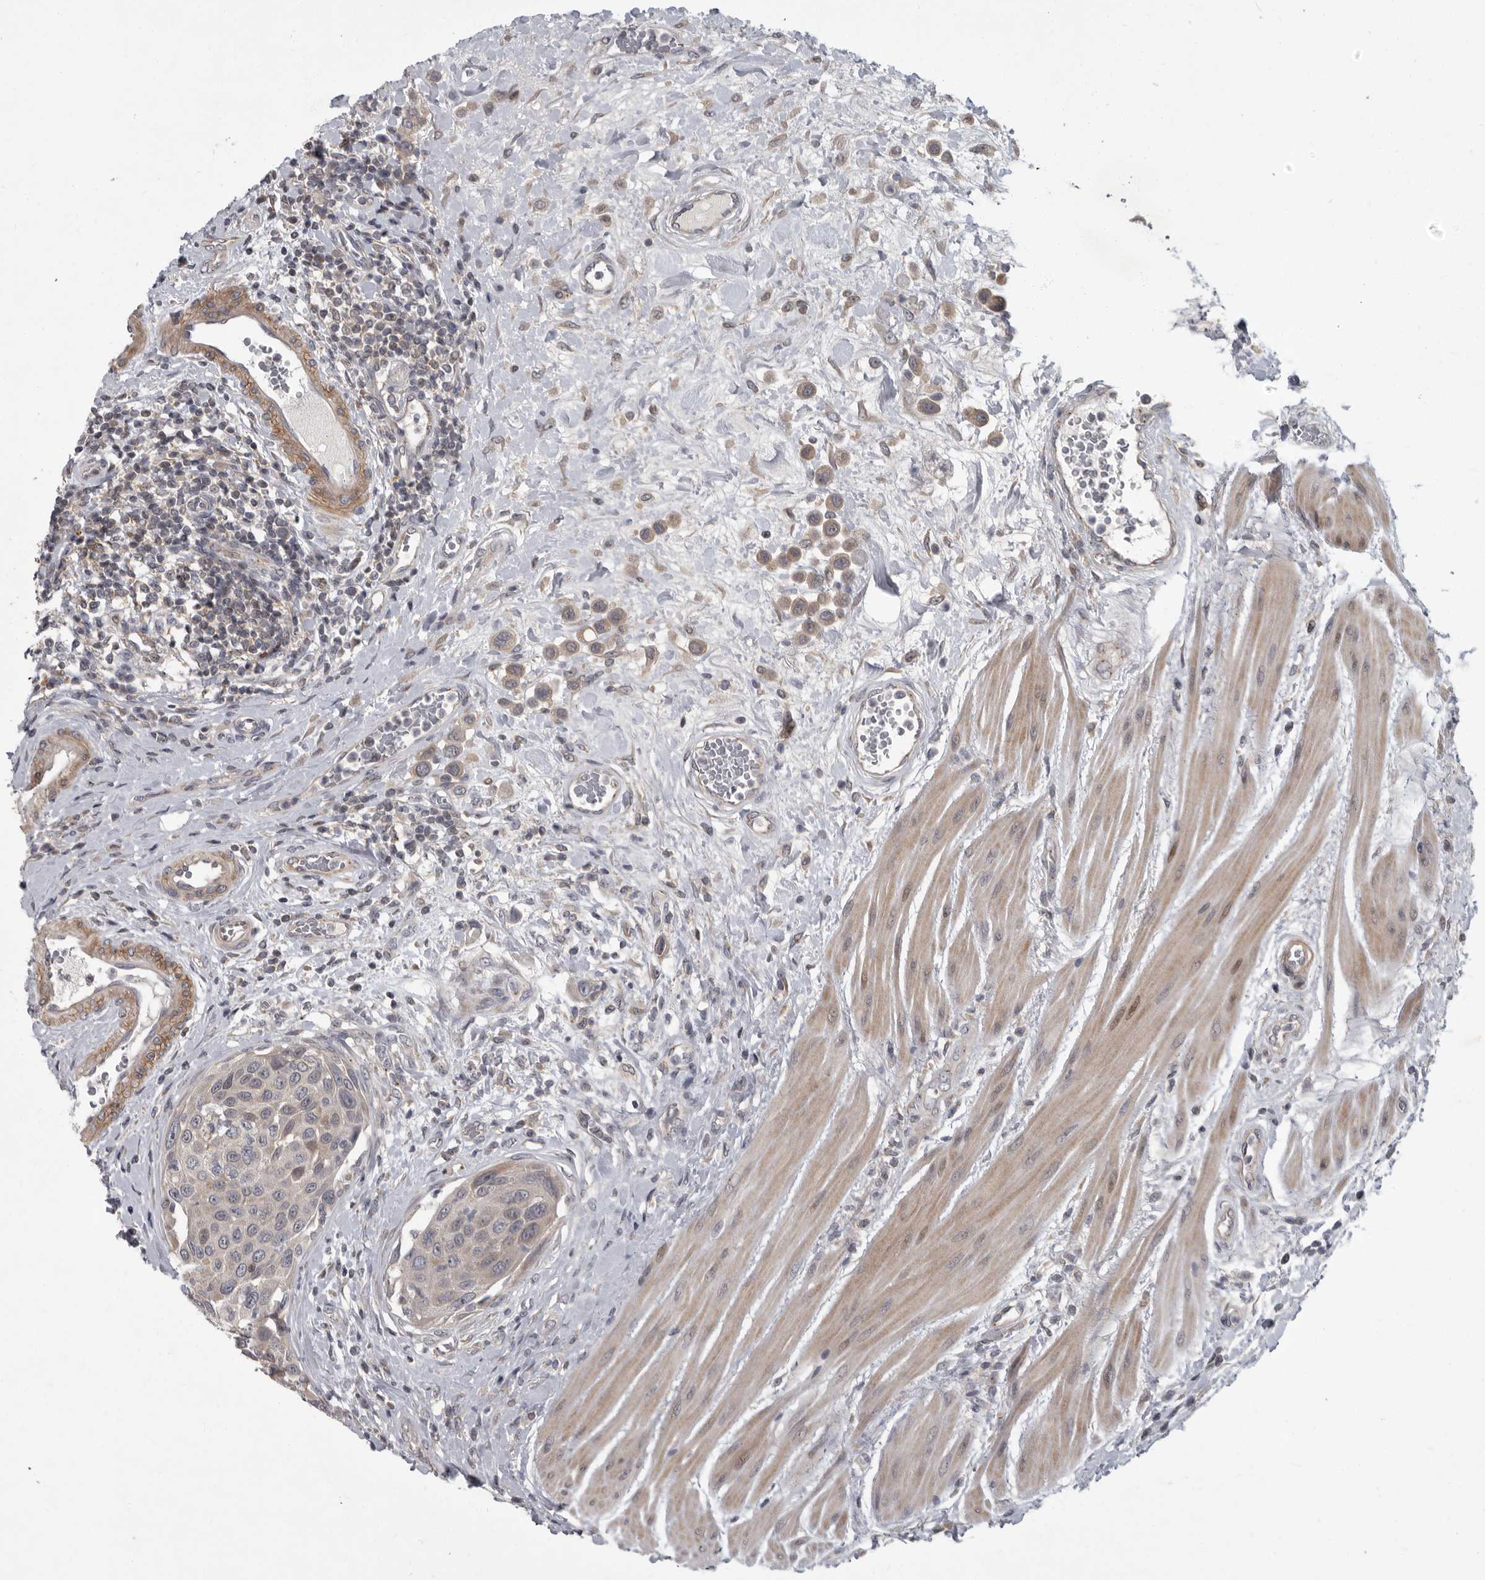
{"staining": {"intensity": "weak", "quantity": "<25%", "location": "cytoplasmic/membranous"}, "tissue": "urothelial cancer", "cell_type": "Tumor cells", "image_type": "cancer", "snomed": [{"axis": "morphology", "description": "Urothelial carcinoma, High grade"}, {"axis": "topography", "description": "Urinary bladder"}], "caption": "Tumor cells are negative for brown protein staining in urothelial carcinoma (high-grade).", "gene": "PDE7A", "patient": {"sex": "male", "age": 50}}